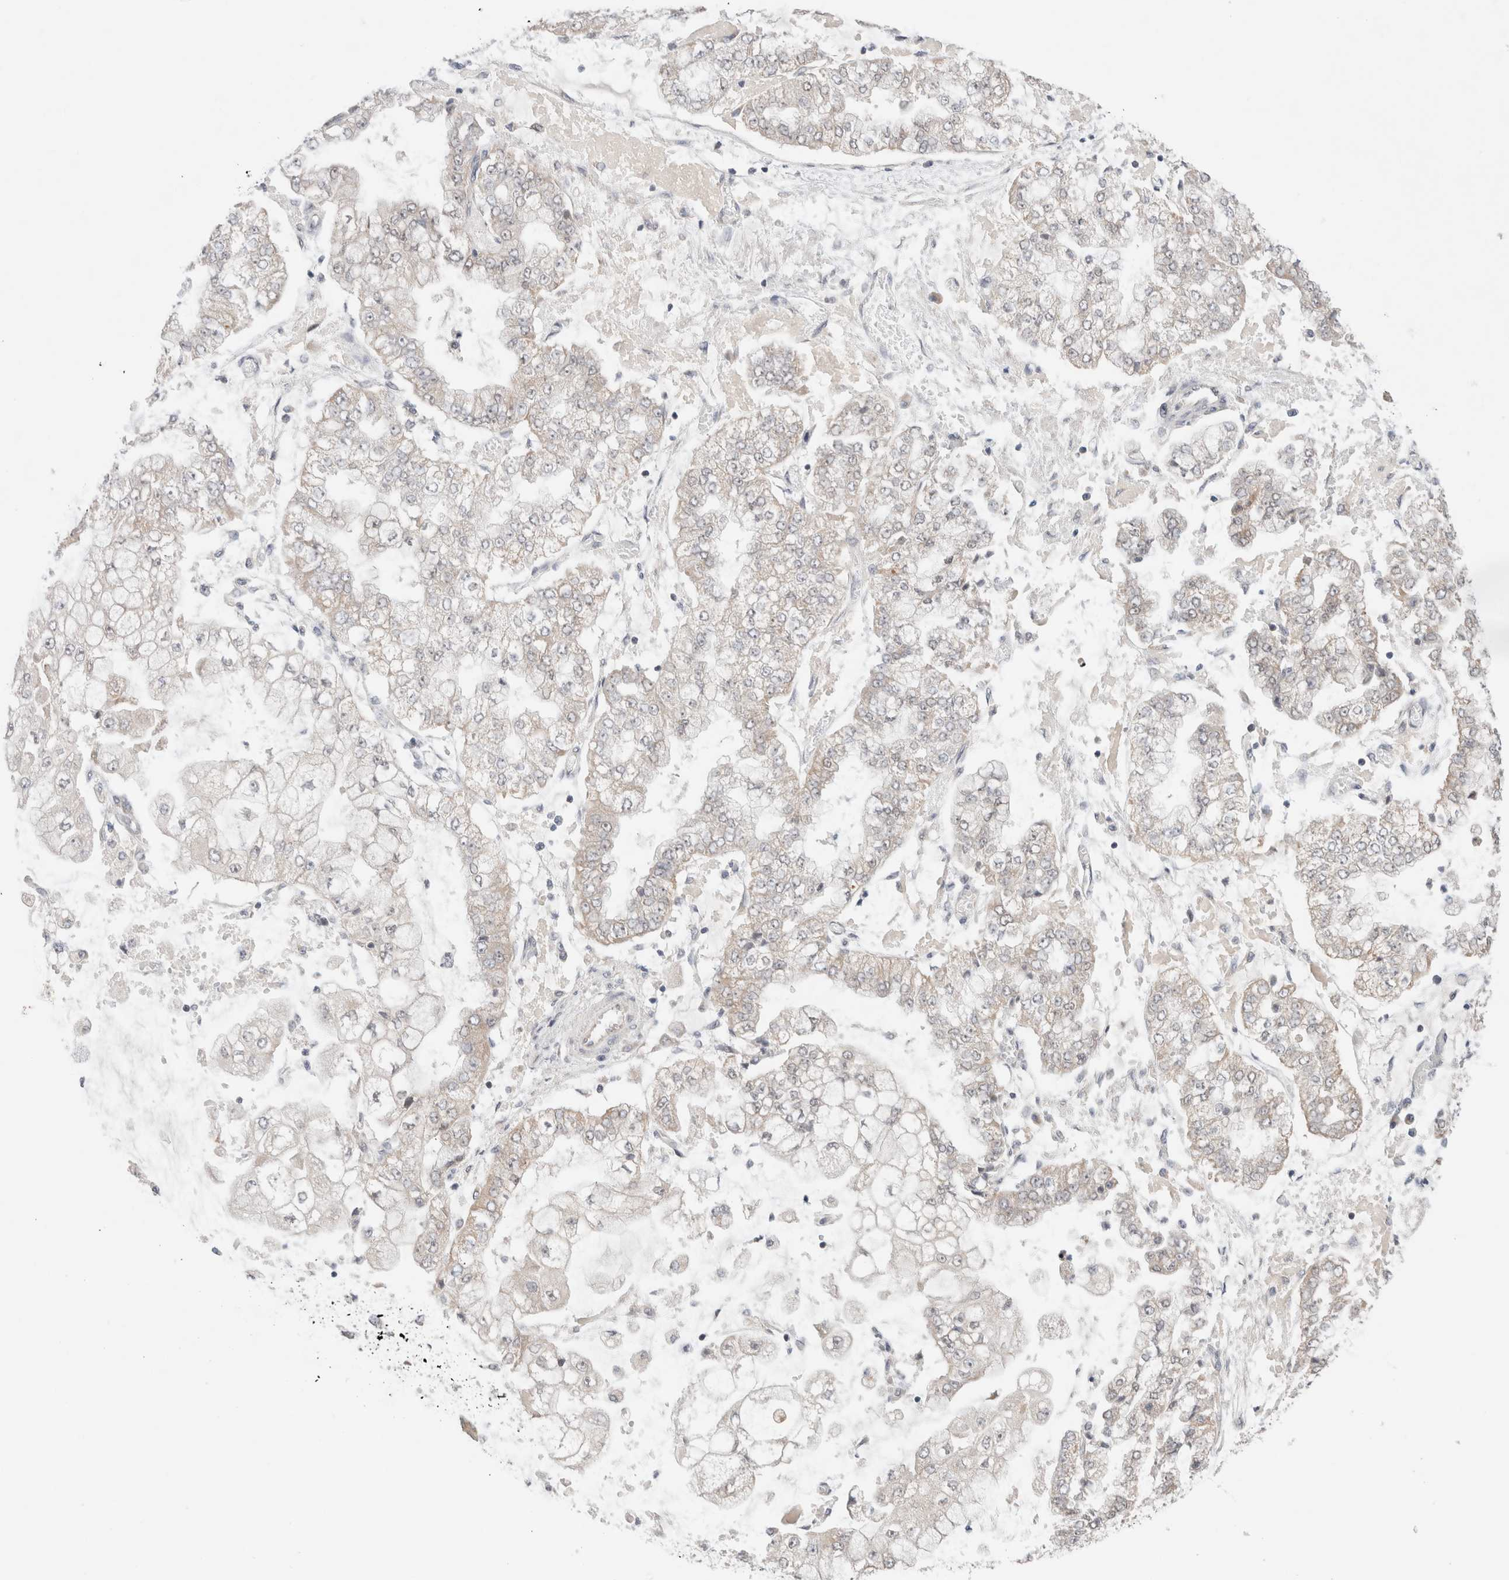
{"staining": {"intensity": "negative", "quantity": "none", "location": "none"}, "tissue": "stomach cancer", "cell_type": "Tumor cells", "image_type": "cancer", "snomed": [{"axis": "morphology", "description": "Adenocarcinoma, NOS"}, {"axis": "topography", "description": "Stomach"}], "caption": "Immunohistochemical staining of human stomach cancer (adenocarcinoma) reveals no significant staining in tumor cells.", "gene": "ERI3", "patient": {"sex": "male", "age": 76}}